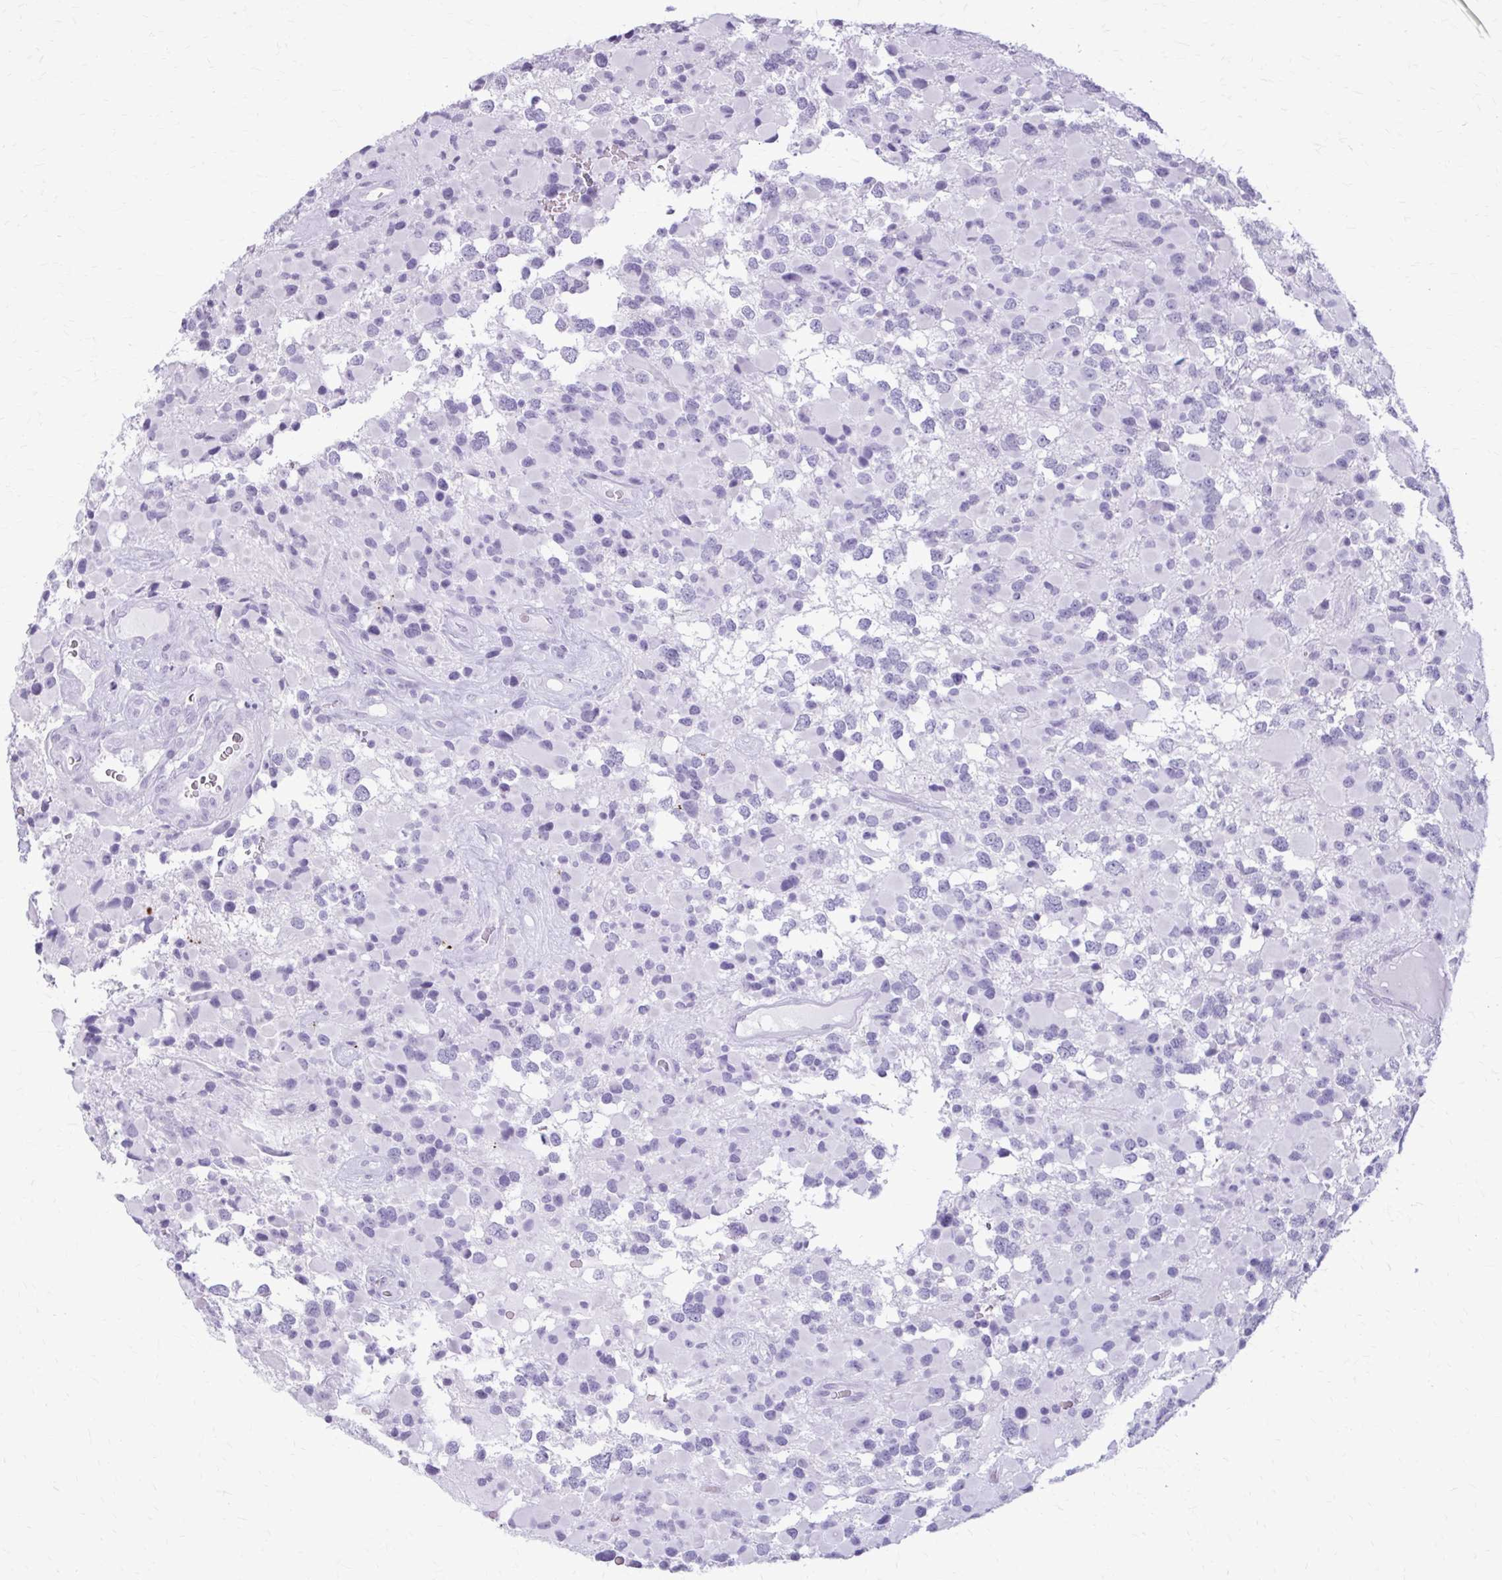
{"staining": {"intensity": "negative", "quantity": "none", "location": "none"}, "tissue": "glioma", "cell_type": "Tumor cells", "image_type": "cancer", "snomed": [{"axis": "morphology", "description": "Glioma, malignant, High grade"}, {"axis": "topography", "description": "Brain"}], "caption": "Tumor cells show no significant protein staining in glioma.", "gene": "KRT5", "patient": {"sex": "female", "age": 40}}